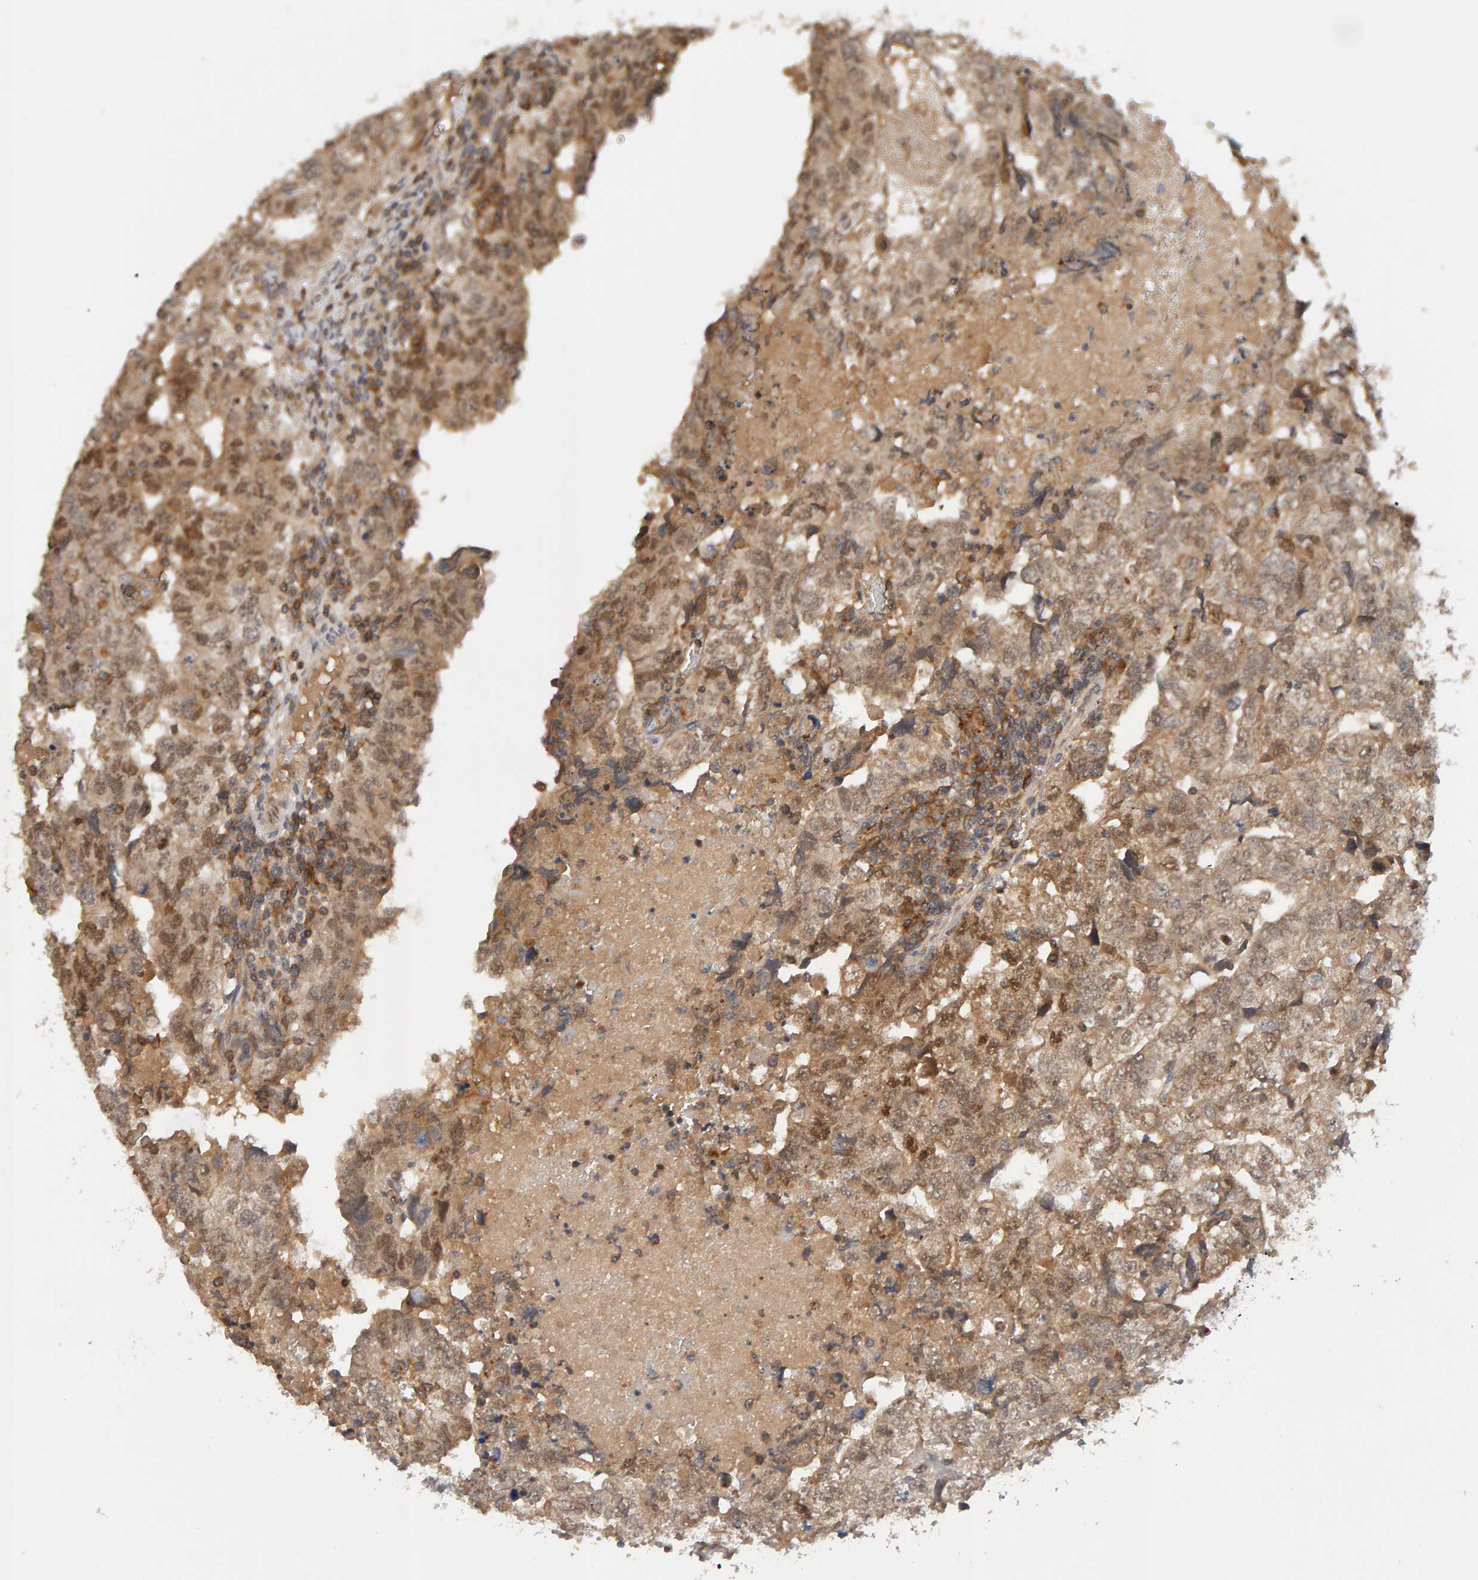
{"staining": {"intensity": "moderate", "quantity": "25%-75%", "location": "cytoplasmic/membranous,nuclear"}, "tissue": "testis cancer", "cell_type": "Tumor cells", "image_type": "cancer", "snomed": [{"axis": "morphology", "description": "Carcinoma, Embryonal, NOS"}, {"axis": "topography", "description": "Testis"}], "caption": "Immunohistochemical staining of human testis embryonal carcinoma shows medium levels of moderate cytoplasmic/membranous and nuclear protein positivity in approximately 25%-75% of tumor cells.", "gene": "NUDCD1", "patient": {"sex": "male", "age": 36}}